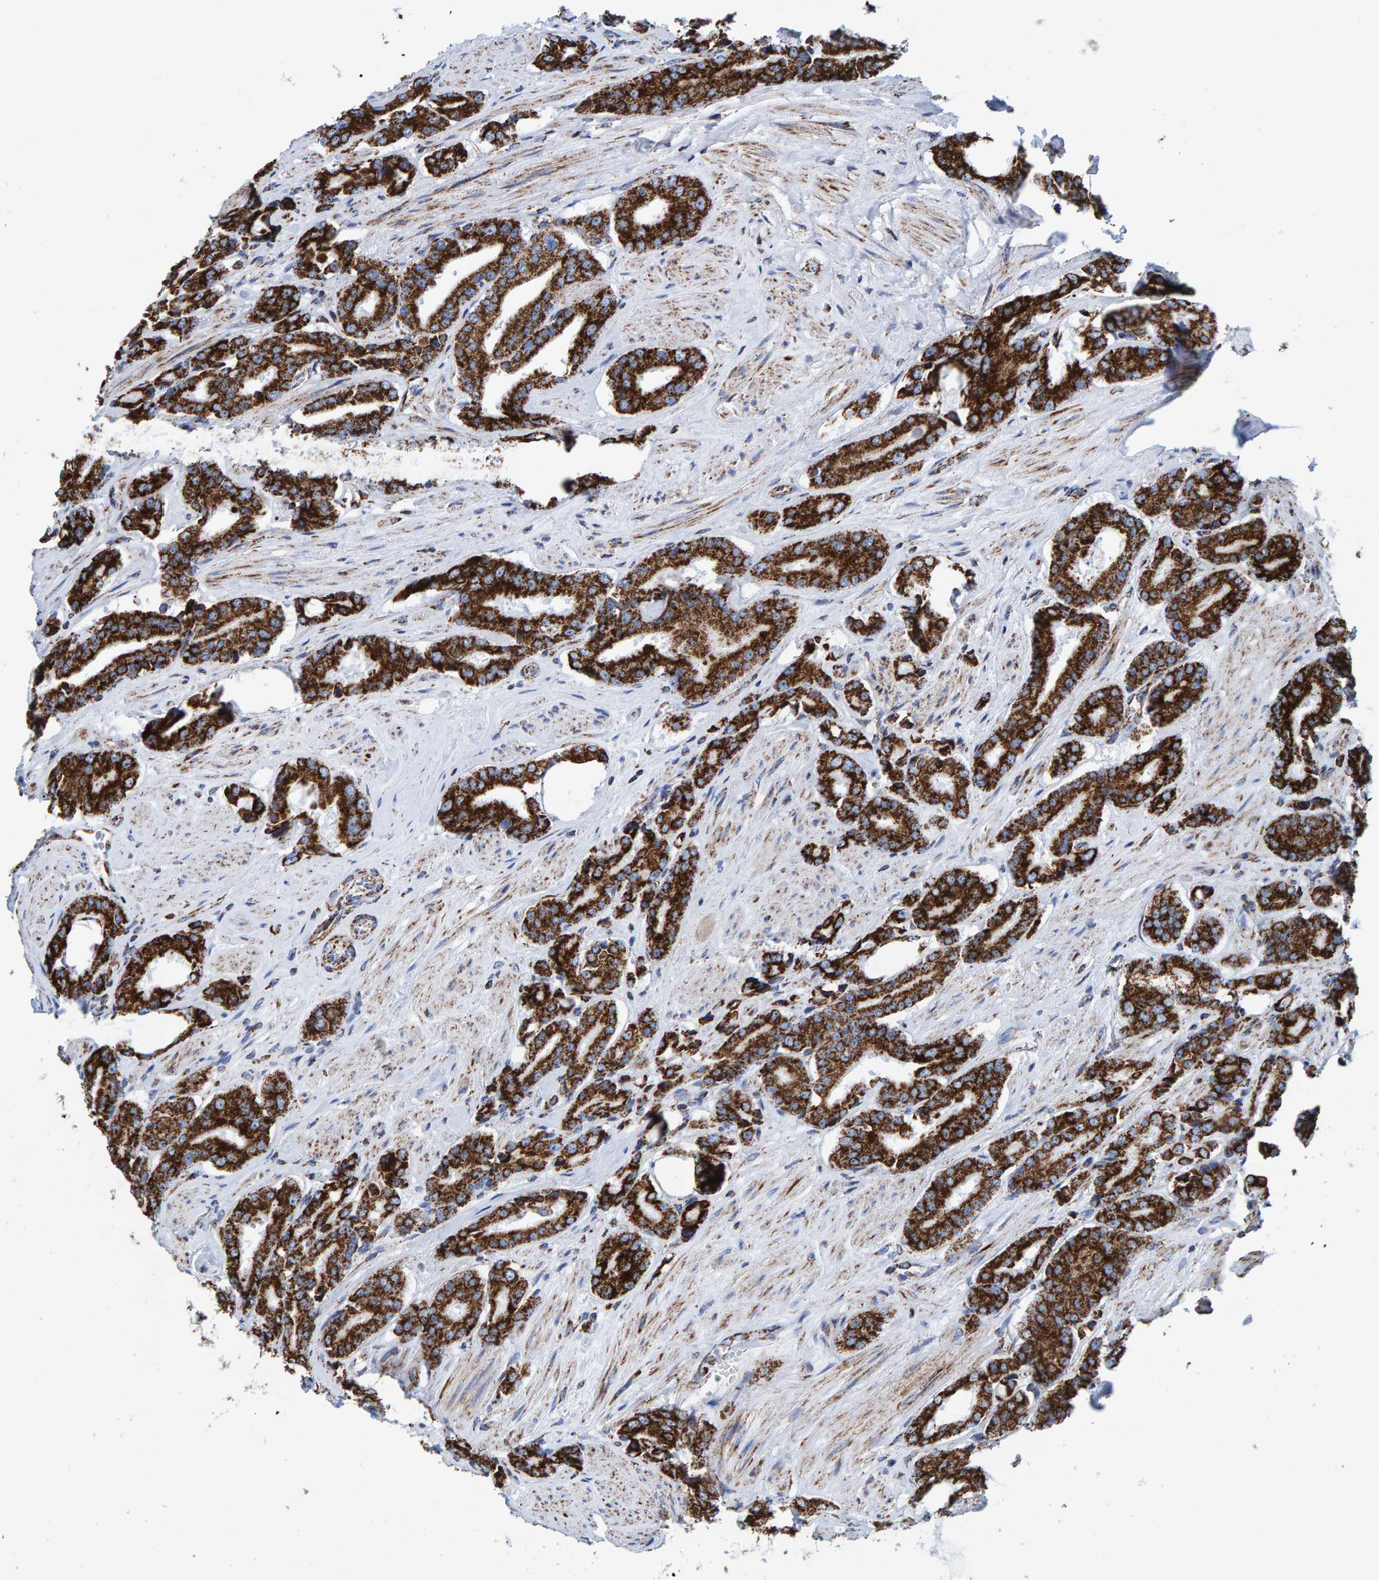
{"staining": {"intensity": "strong", "quantity": ">75%", "location": "cytoplasmic/membranous"}, "tissue": "prostate cancer", "cell_type": "Tumor cells", "image_type": "cancer", "snomed": [{"axis": "morphology", "description": "Adenocarcinoma, High grade"}, {"axis": "topography", "description": "Prostate"}], "caption": "Strong cytoplasmic/membranous protein staining is seen in about >75% of tumor cells in high-grade adenocarcinoma (prostate).", "gene": "ENSG00000262660", "patient": {"sex": "male", "age": 71}}